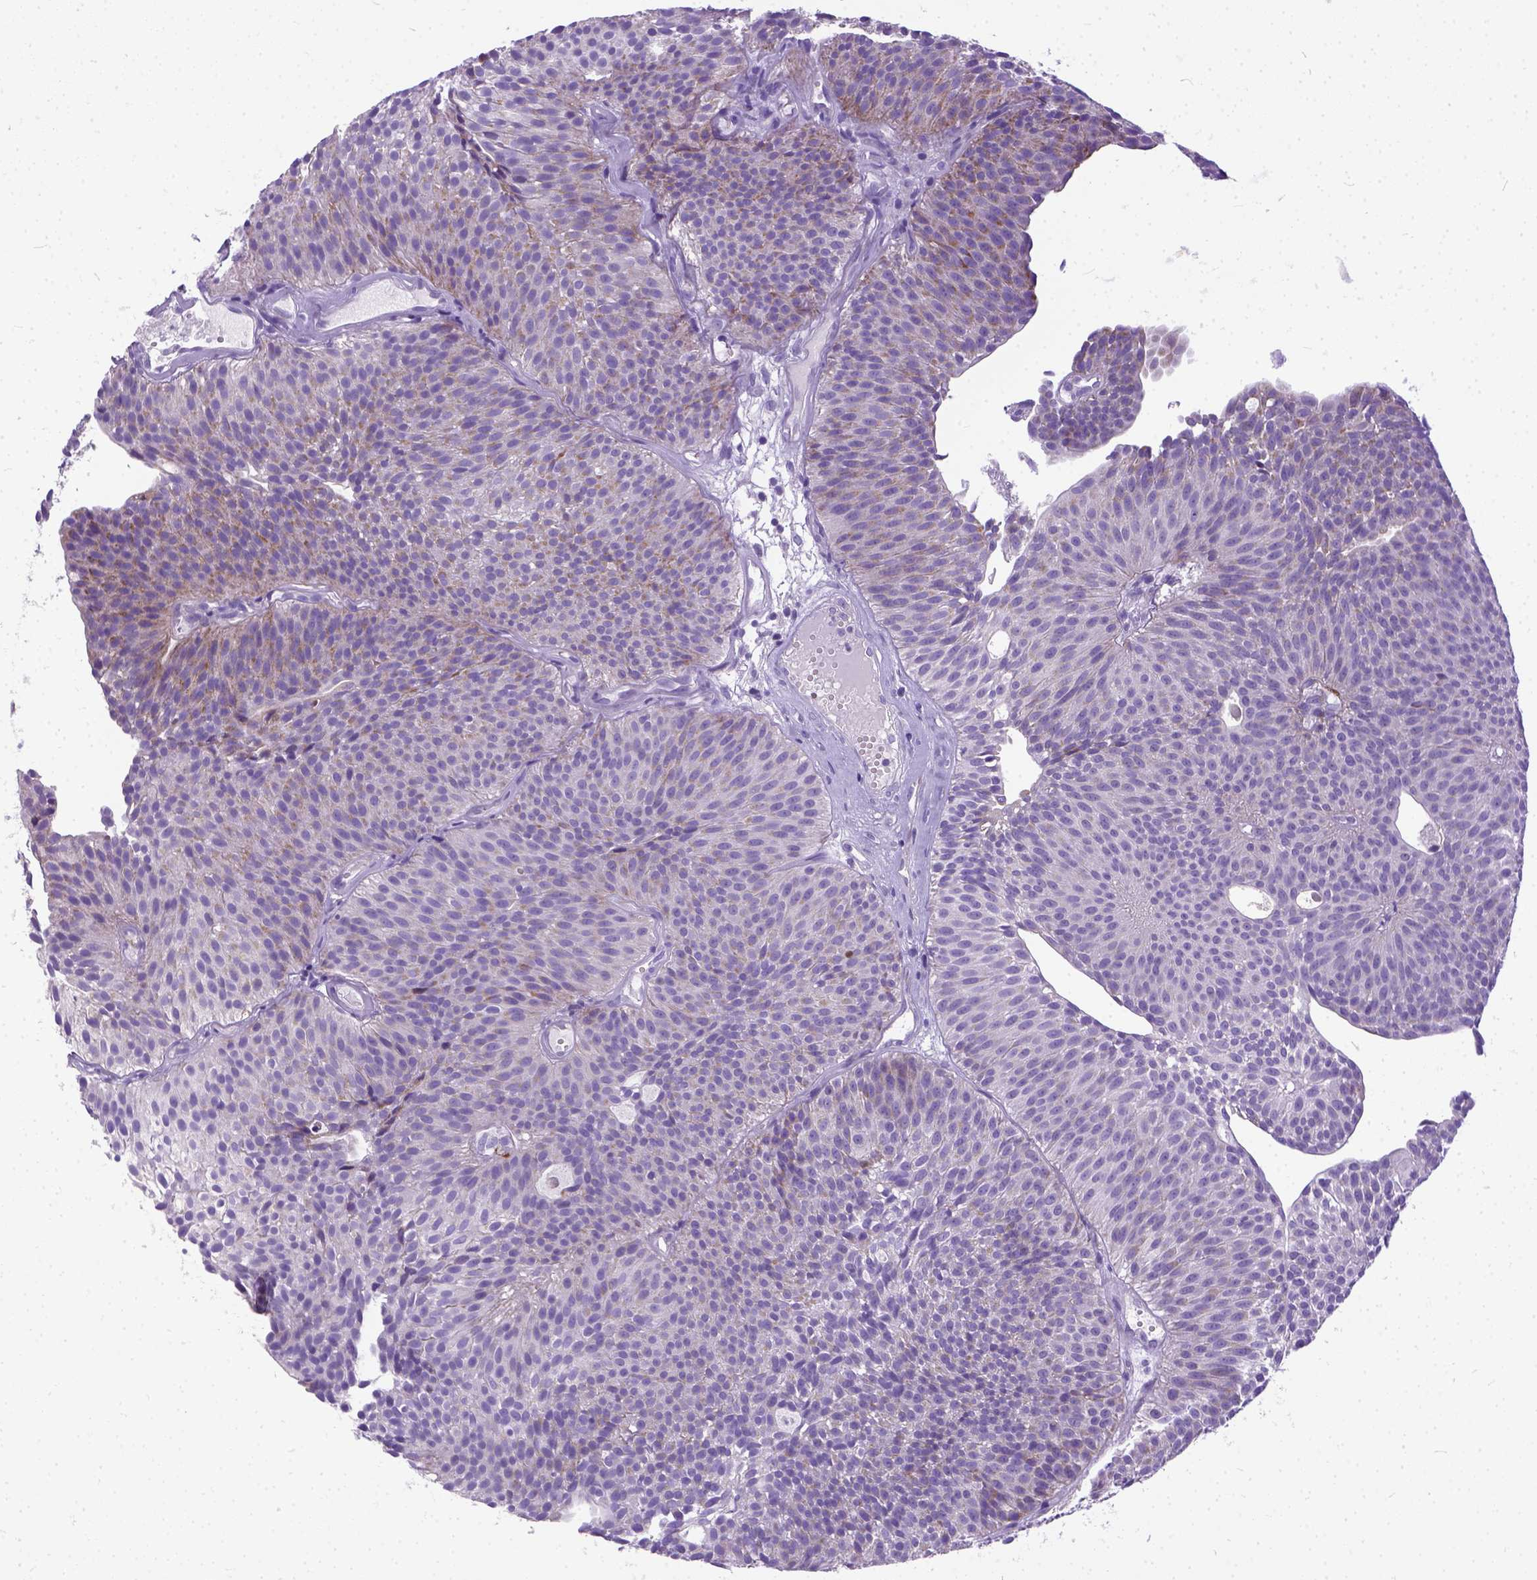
{"staining": {"intensity": "weak", "quantity": "<25%", "location": "cytoplasmic/membranous"}, "tissue": "urothelial cancer", "cell_type": "Tumor cells", "image_type": "cancer", "snomed": [{"axis": "morphology", "description": "Urothelial carcinoma, Low grade"}, {"axis": "topography", "description": "Urinary bladder"}], "caption": "The micrograph reveals no staining of tumor cells in urothelial cancer. (DAB (3,3'-diaminobenzidine) immunohistochemistry visualized using brightfield microscopy, high magnification).", "gene": "PLK5", "patient": {"sex": "male", "age": 63}}